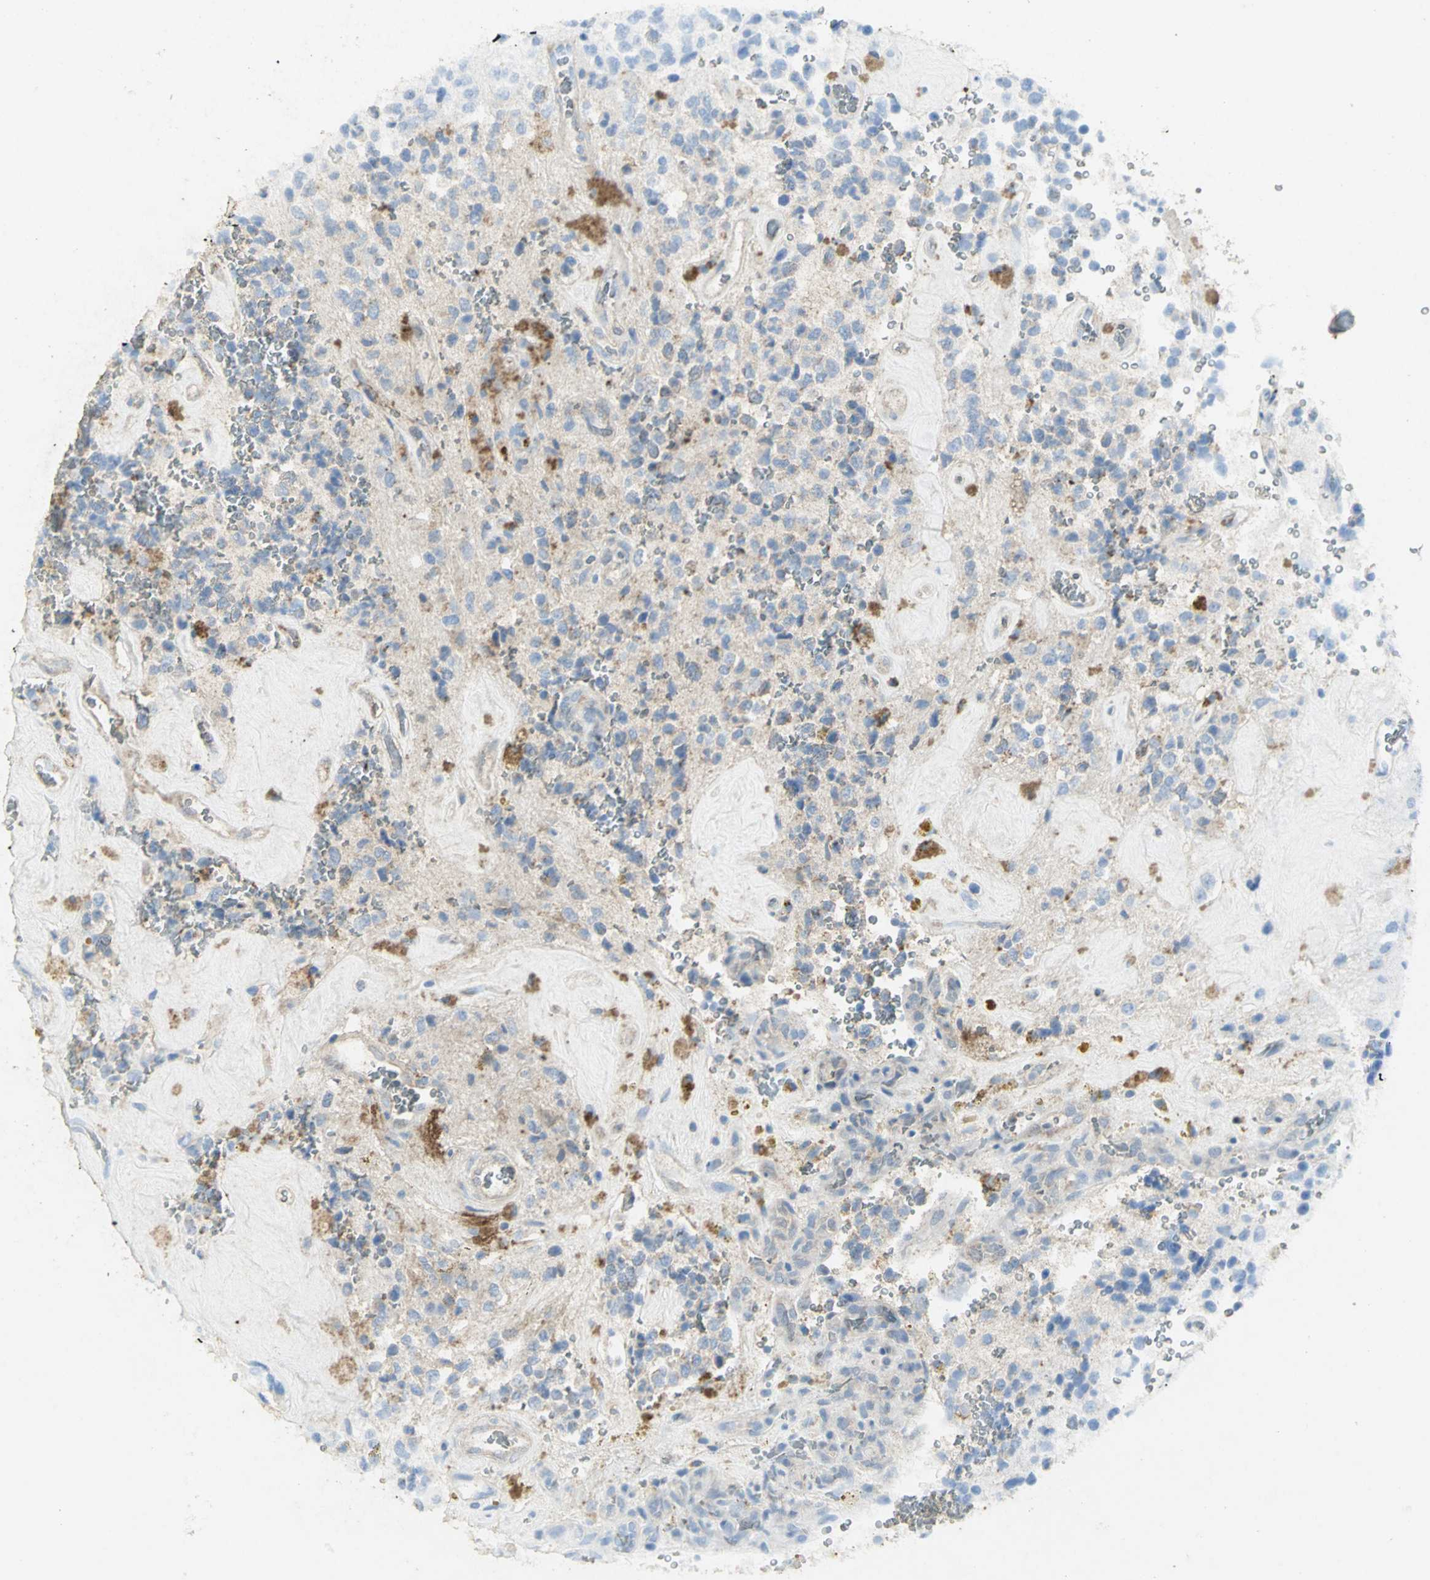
{"staining": {"intensity": "moderate", "quantity": "<25%", "location": "cytoplasmic/membranous"}, "tissue": "glioma", "cell_type": "Tumor cells", "image_type": "cancer", "snomed": [{"axis": "morphology", "description": "Glioma, malignant, High grade"}, {"axis": "topography", "description": "pancreas cauda"}], "caption": "An image showing moderate cytoplasmic/membranous staining in about <25% of tumor cells in malignant high-grade glioma, as visualized by brown immunohistochemical staining.", "gene": "ASB9", "patient": {"sex": "male", "age": 60}}